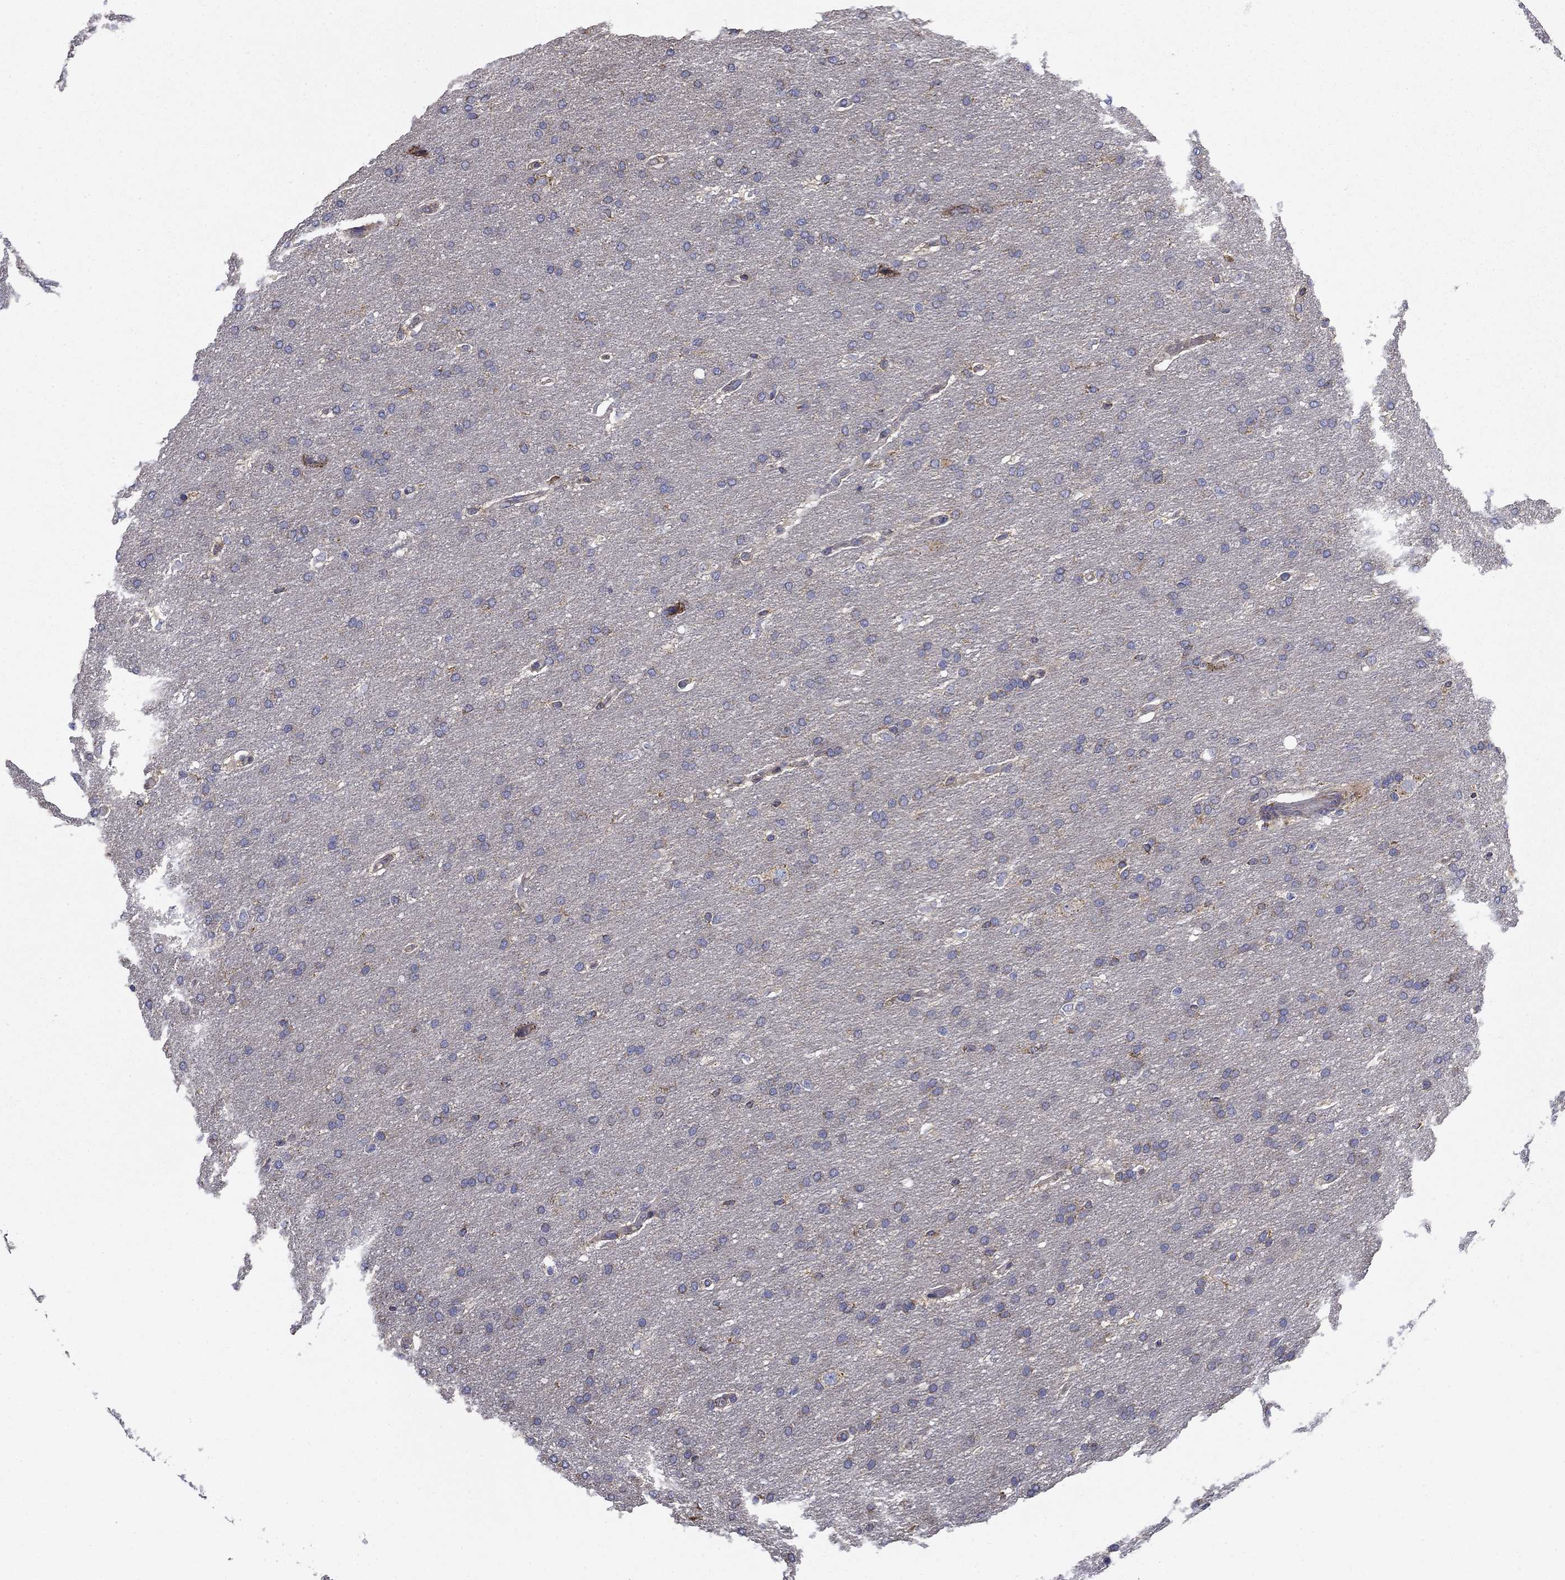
{"staining": {"intensity": "negative", "quantity": "none", "location": "none"}, "tissue": "glioma", "cell_type": "Tumor cells", "image_type": "cancer", "snomed": [{"axis": "morphology", "description": "Glioma, malignant, Low grade"}, {"axis": "topography", "description": "Brain"}], "caption": "Immunohistochemistry of malignant glioma (low-grade) shows no staining in tumor cells. The staining is performed using DAB (3,3'-diaminobenzidine) brown chromogen with nuclei counter-stained in using hematoxylin.", "gene": "NME5", "patient": {"sex": "female", "age": 37}}